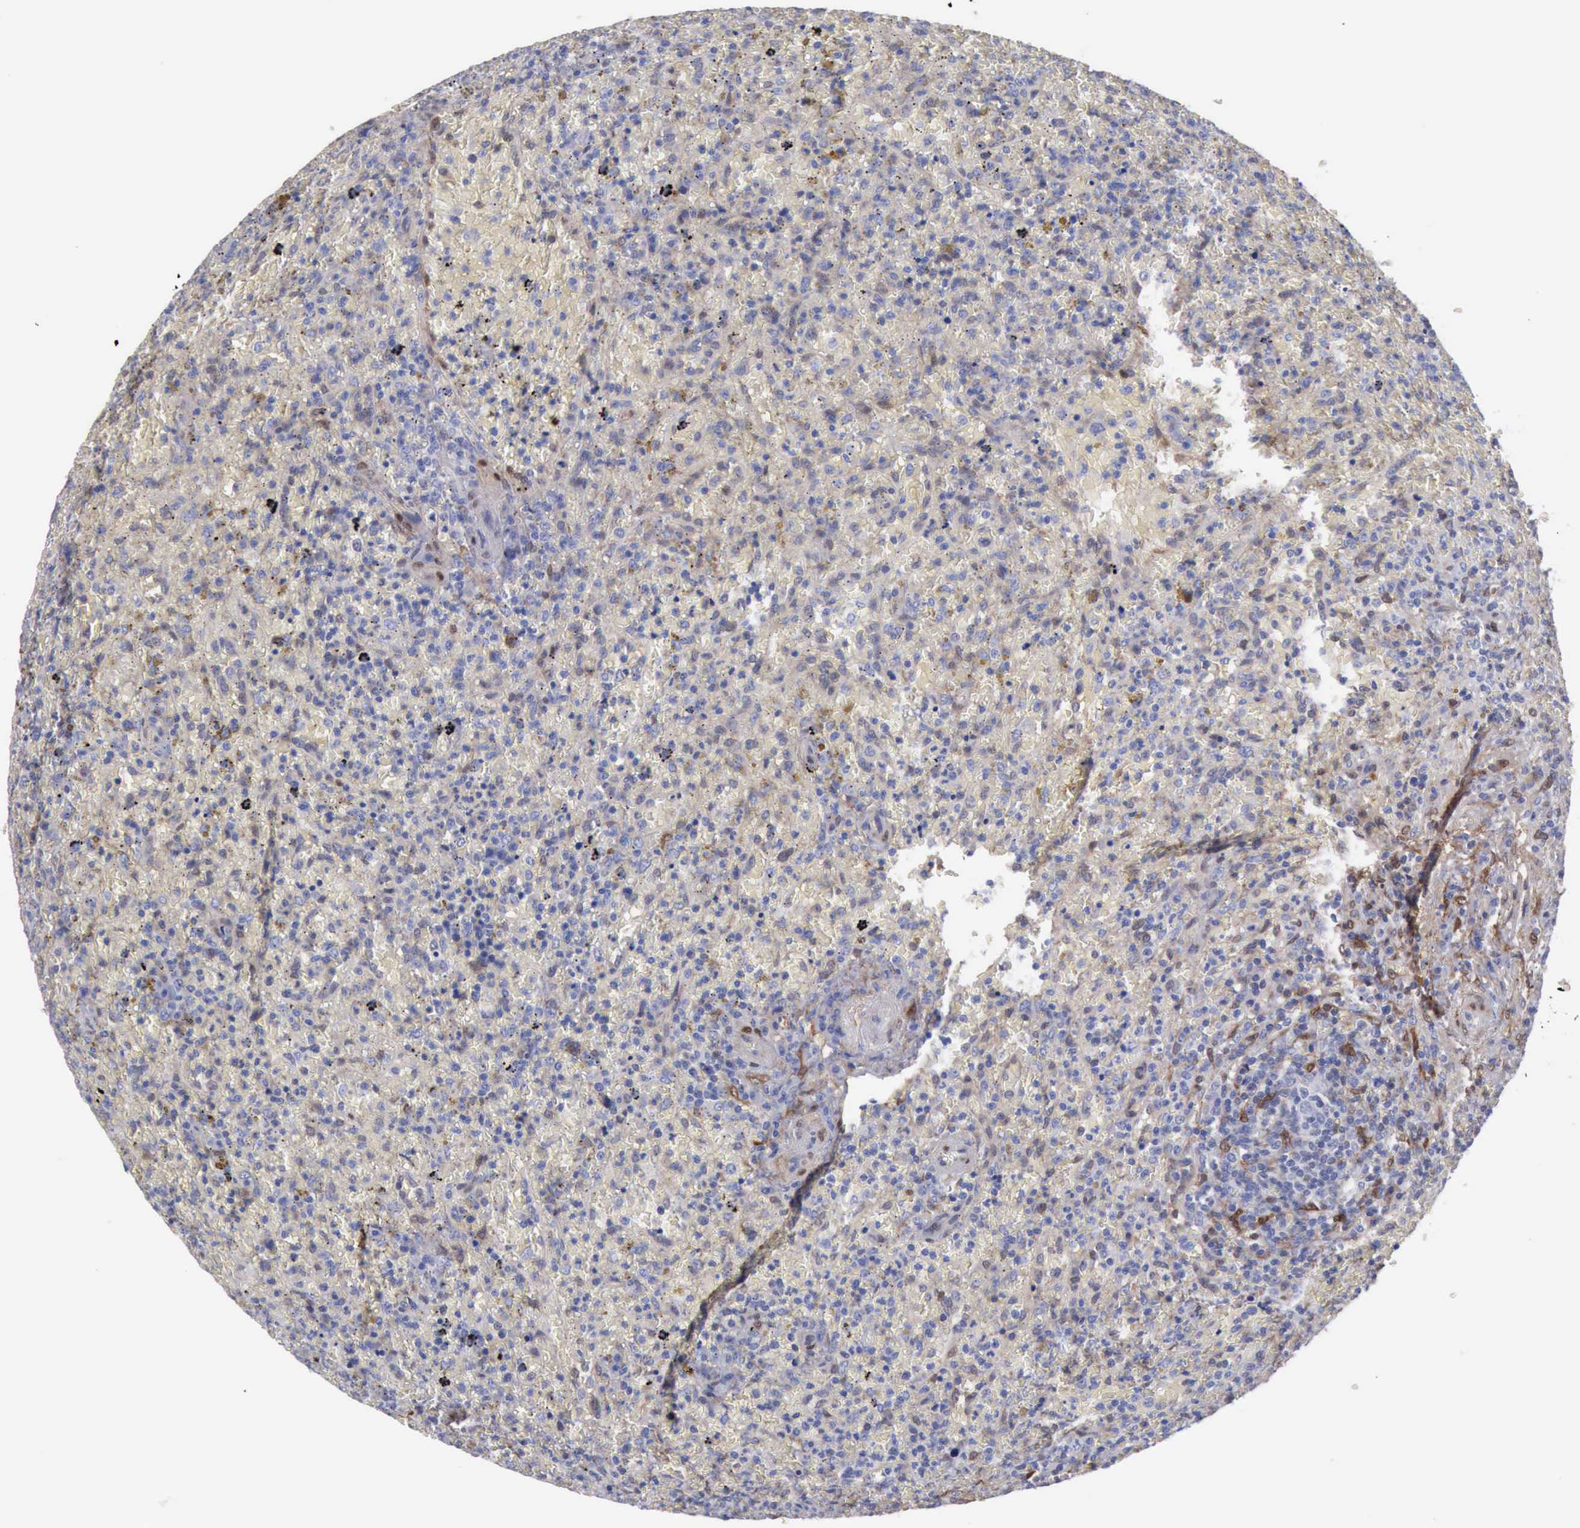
{"staining": {"intensity": "negative", "quantity": "none", "location": "none"}, "tissue": "lymphoma", "cell_type": "Tumor cells", "image_type": "cancer", "snomed": [{"axis": "morphology", "description": "Malignant lymphoma, non-Hodgkin's type, High grade"}, {"axis": "topography", "description": "Spleen"}, {"axis": "topography", "description": "Lymph node"}], "caption": "Immunohistochemistry photomicrograph of lymphoma stained for a protein (brown), which demonstrates no positivity in tumor cells.", "gene": "FHL1", "patient": {"sex": "female", "age": 70}}